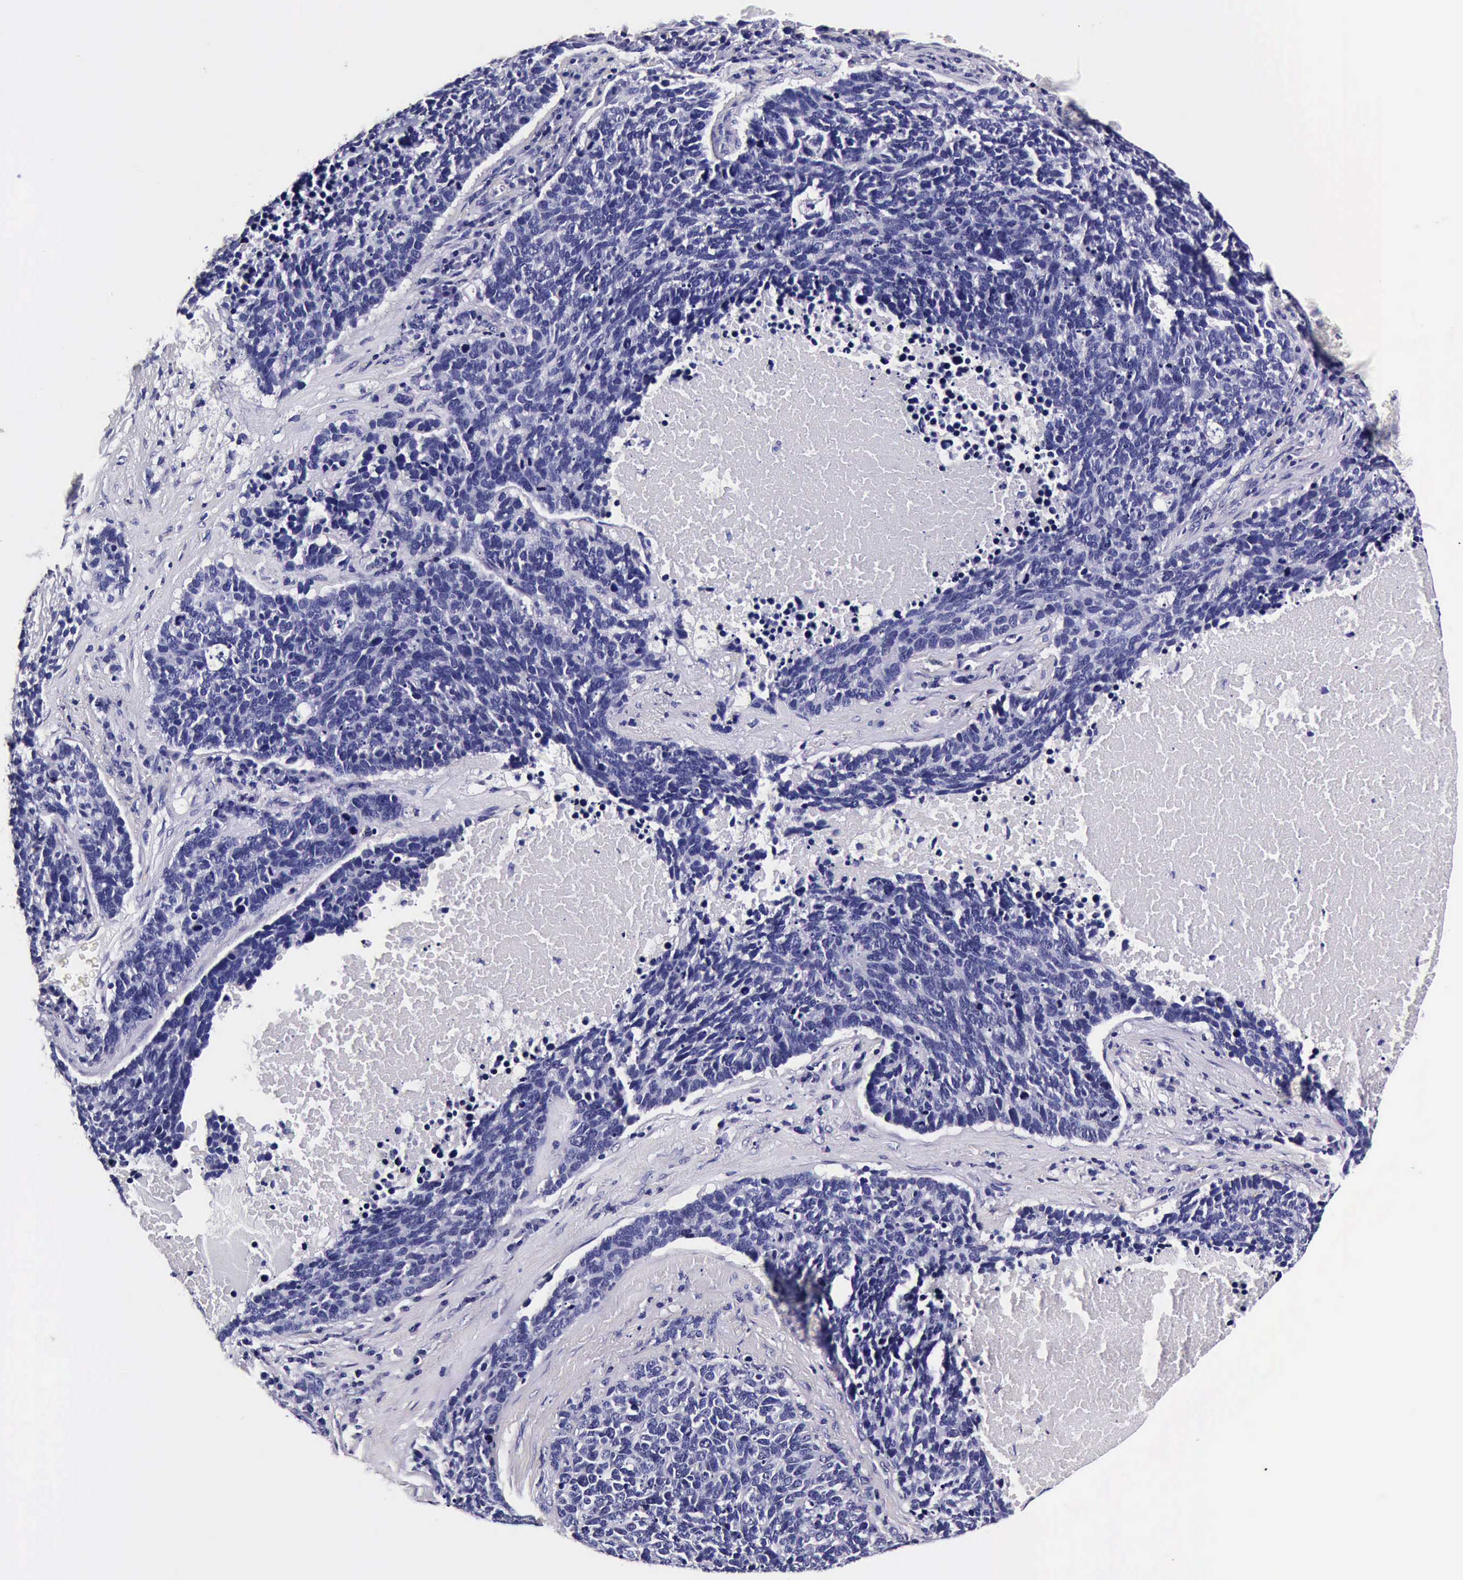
{"staining": {"intensity": "negative", "quantity": "none", "location": "none"}, "tissue": "lung cancer", "cell_type": "Tumor cells", "image_type": "cancer", "snomed": [{"axis": "morphology", "description": "Neoplasm, malignant, NOS"}, {"axis": "topography", "description": "Lung"}], "caption": "Protein analysis of lung cancer displays no significant expression in tumor cells. (DAB (3,3'-diaminobenzidine) IHC visualized using brightfield microscopy, high magnification).", "gene": "IAPP", "patient": {"sex": "female", "age": 75}}